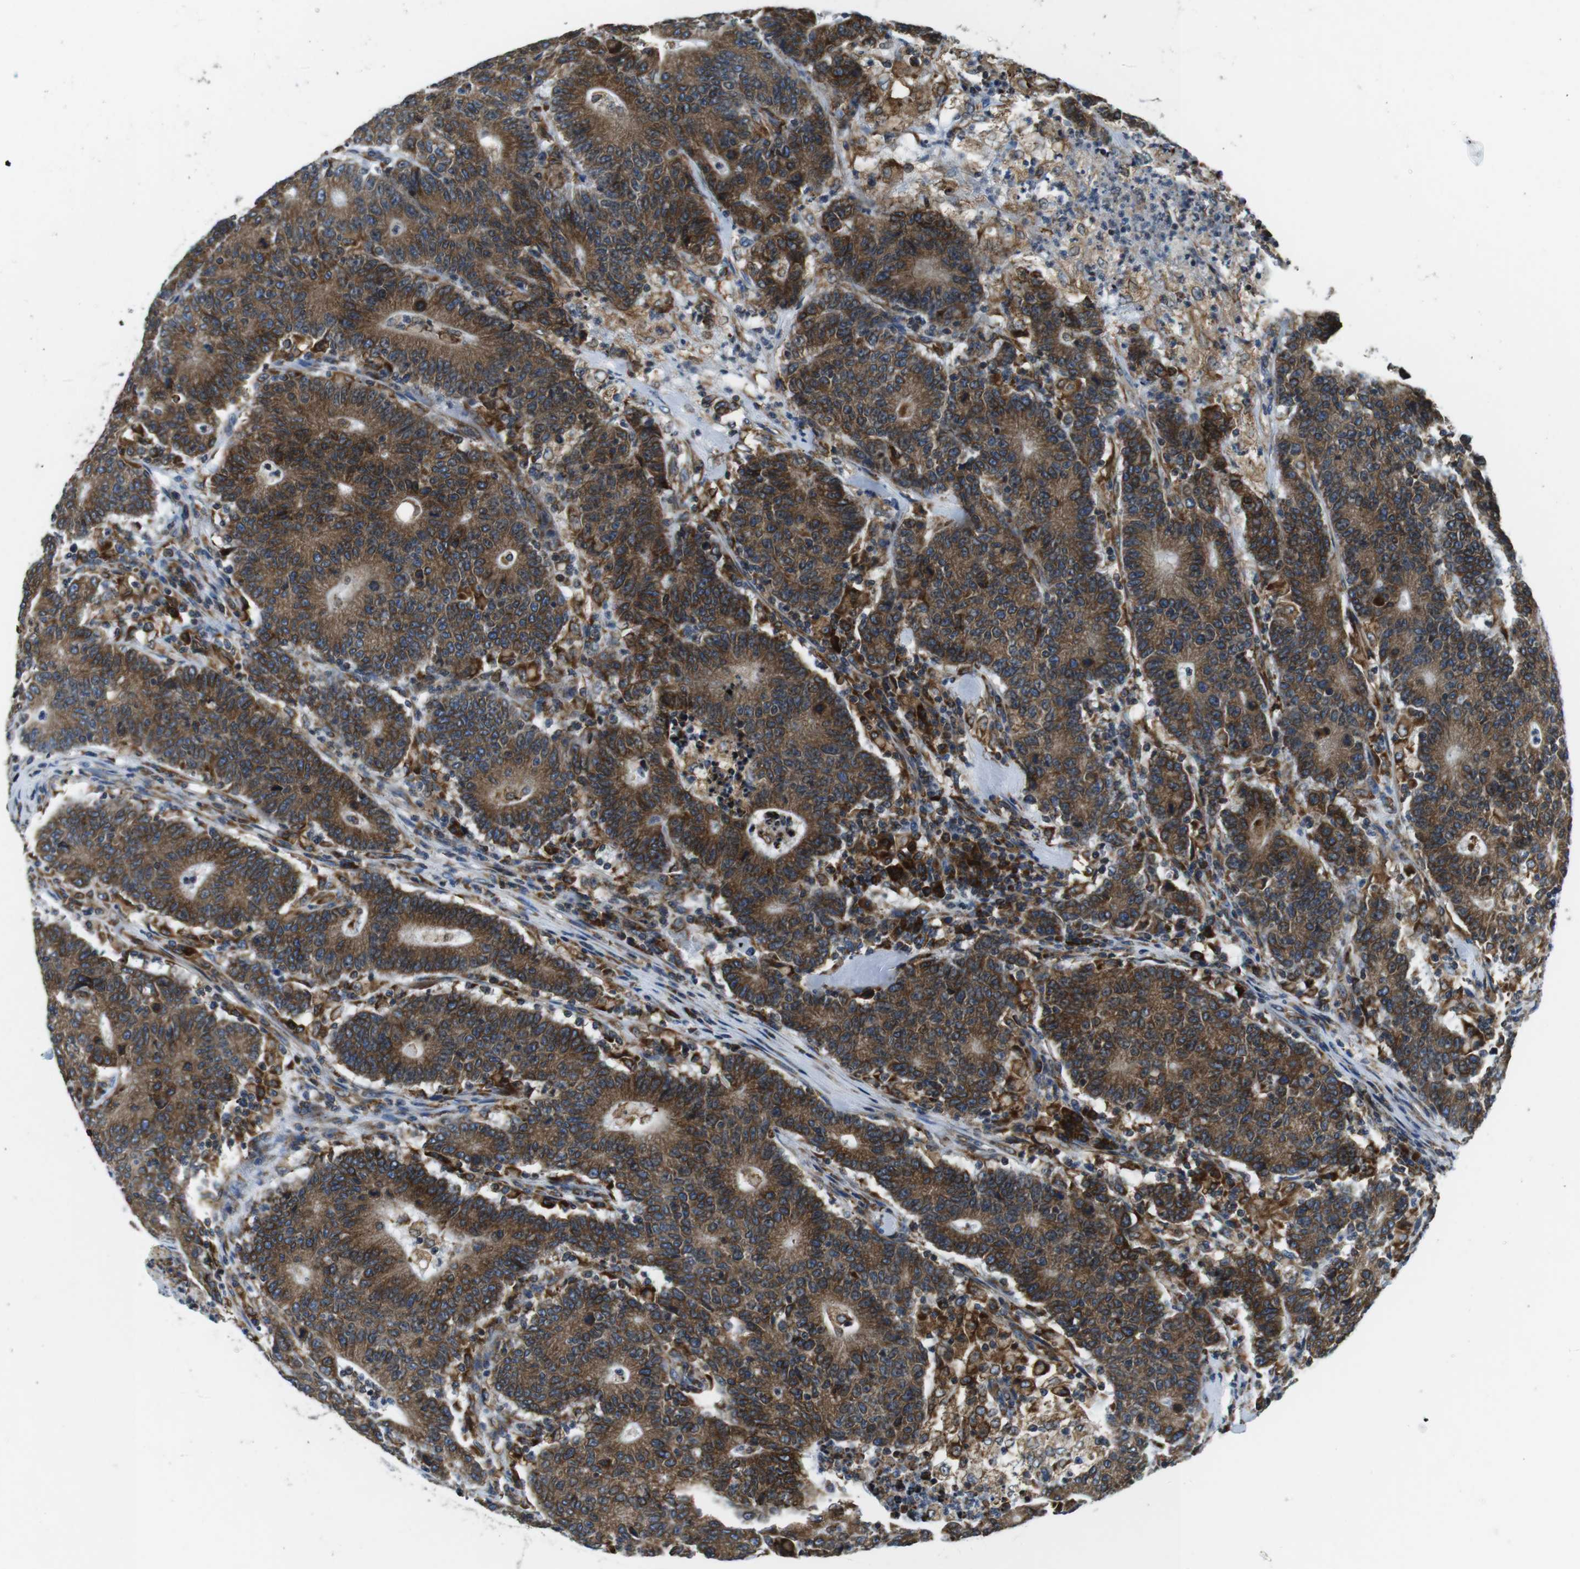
{"staining": {"intensity": "moderate", "quantity": ">75%", "location": "cytoplasmic/membranous"}, "tissue": "colorectal cancer", "cell_type": "Tumor cells", "image_type": "cancer", "snomed": [{"axis": "morphology", "description": "Normal tissue, NOS"}, {"axis": "morphology", "description": "Adenocarcinoma, NOS"}, {"axis": "topography", "description": "Colon"}], "caption": "Immunohistochemistry of human adenocarcinoma (colorectal) exhibits medium levels of moderate cytoplasmic/membranous positivity in about >75% of tumor cells.", "gene": "UGGT1", "patient": {"sex": "female", "age": 75}}